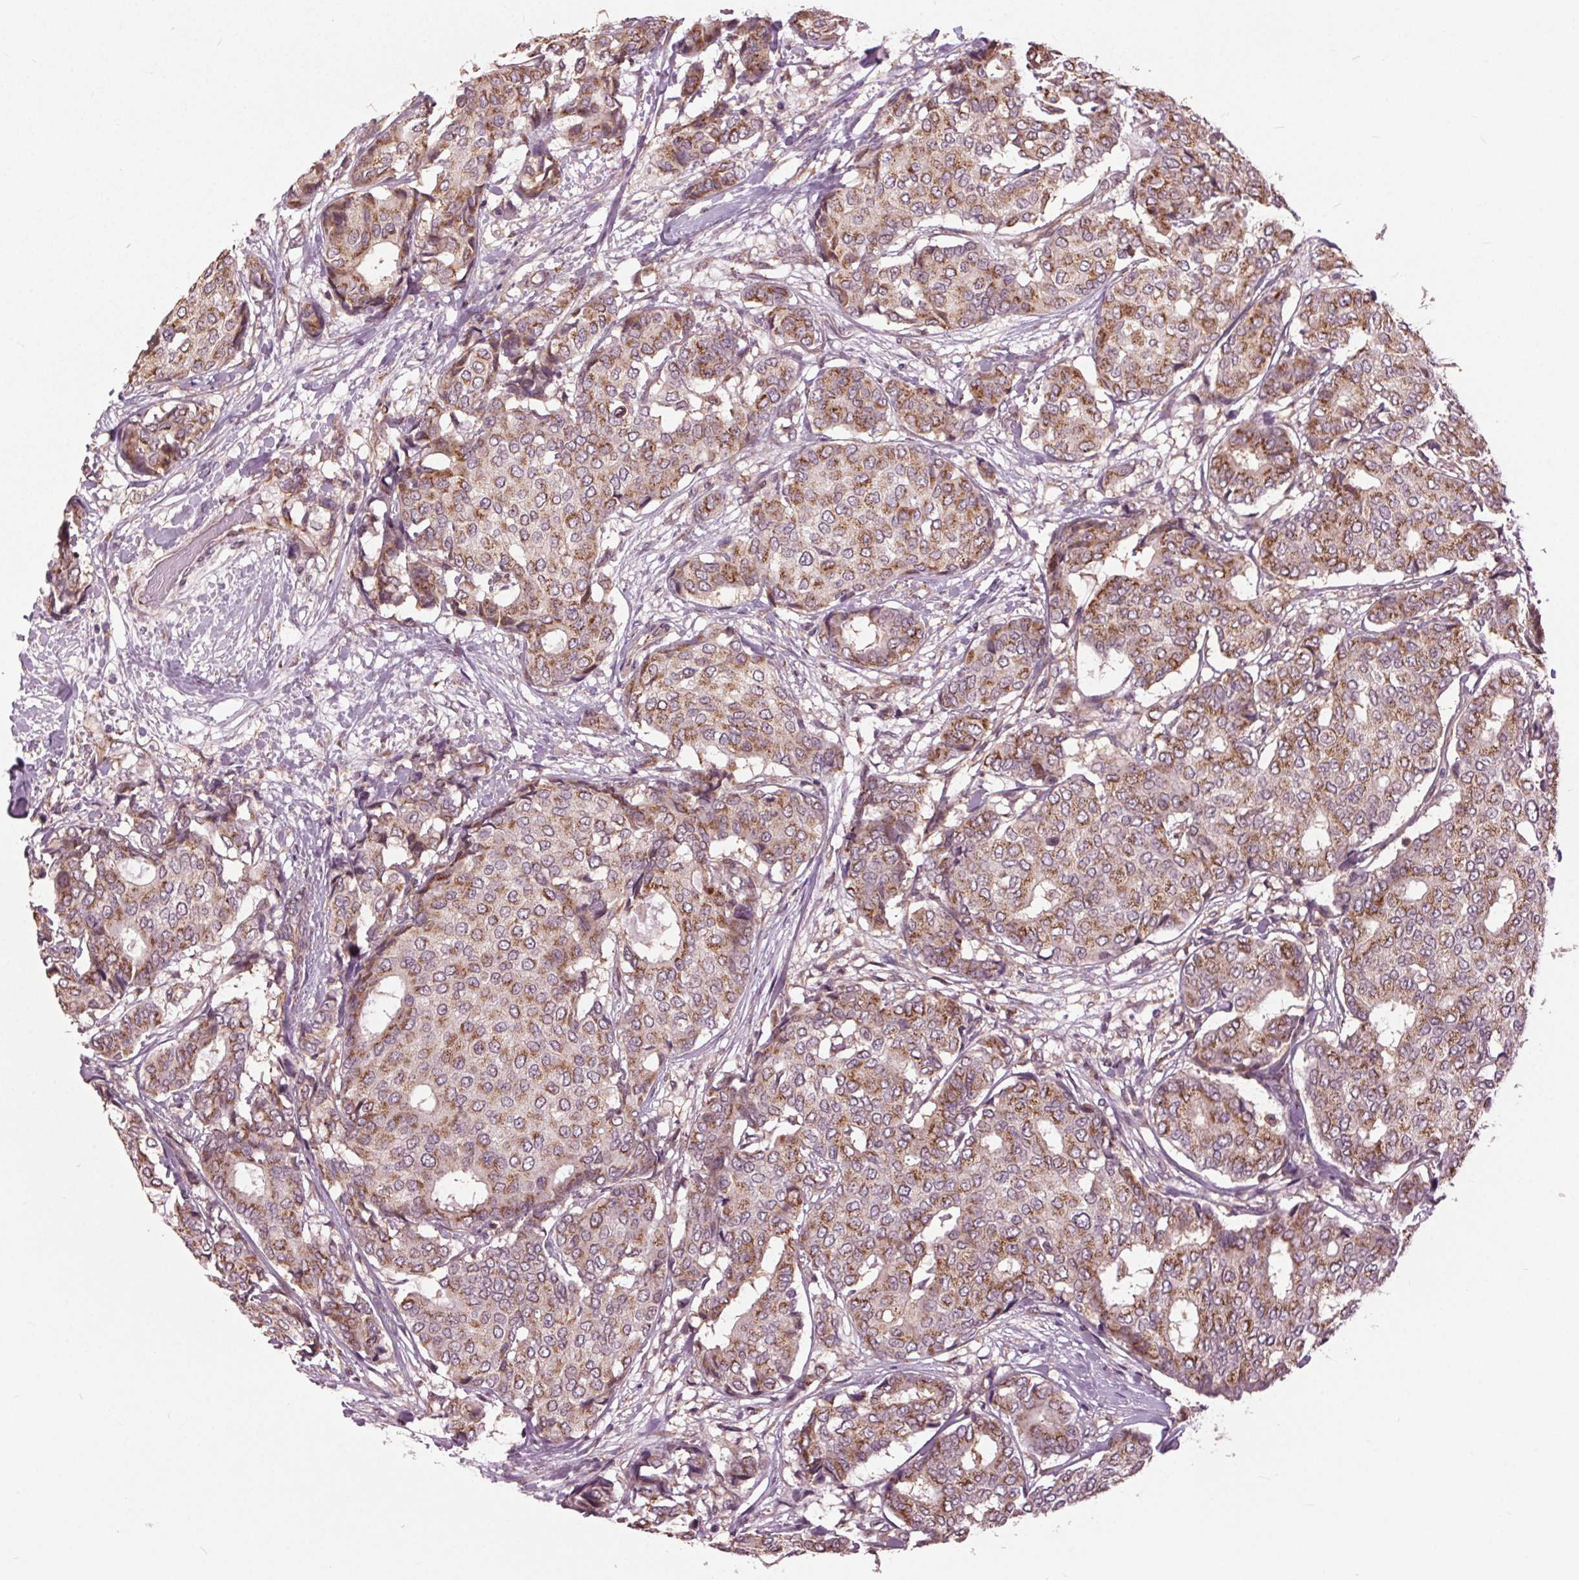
{"staining": {"intensity": "moderate", "quantity": "25%-75%", "location": "cytoplasmic/membranous"}, "tissue": "breast cancer", "cell_type": "Tumor cells", "image_type": "cancer", "snomed": [{"axis": "morphology", "description": "Duct carcinoma"}, {"axis": "topography", "description": "Breast"}], "caption": "Moderate cytoplasmic/membranous positivity is seen in about 25%-75% of tumor cells in breast cancer (intraductal carcinoma).", "gene": "BSDC1", "patient": {"sex": "female", "age": 75}}